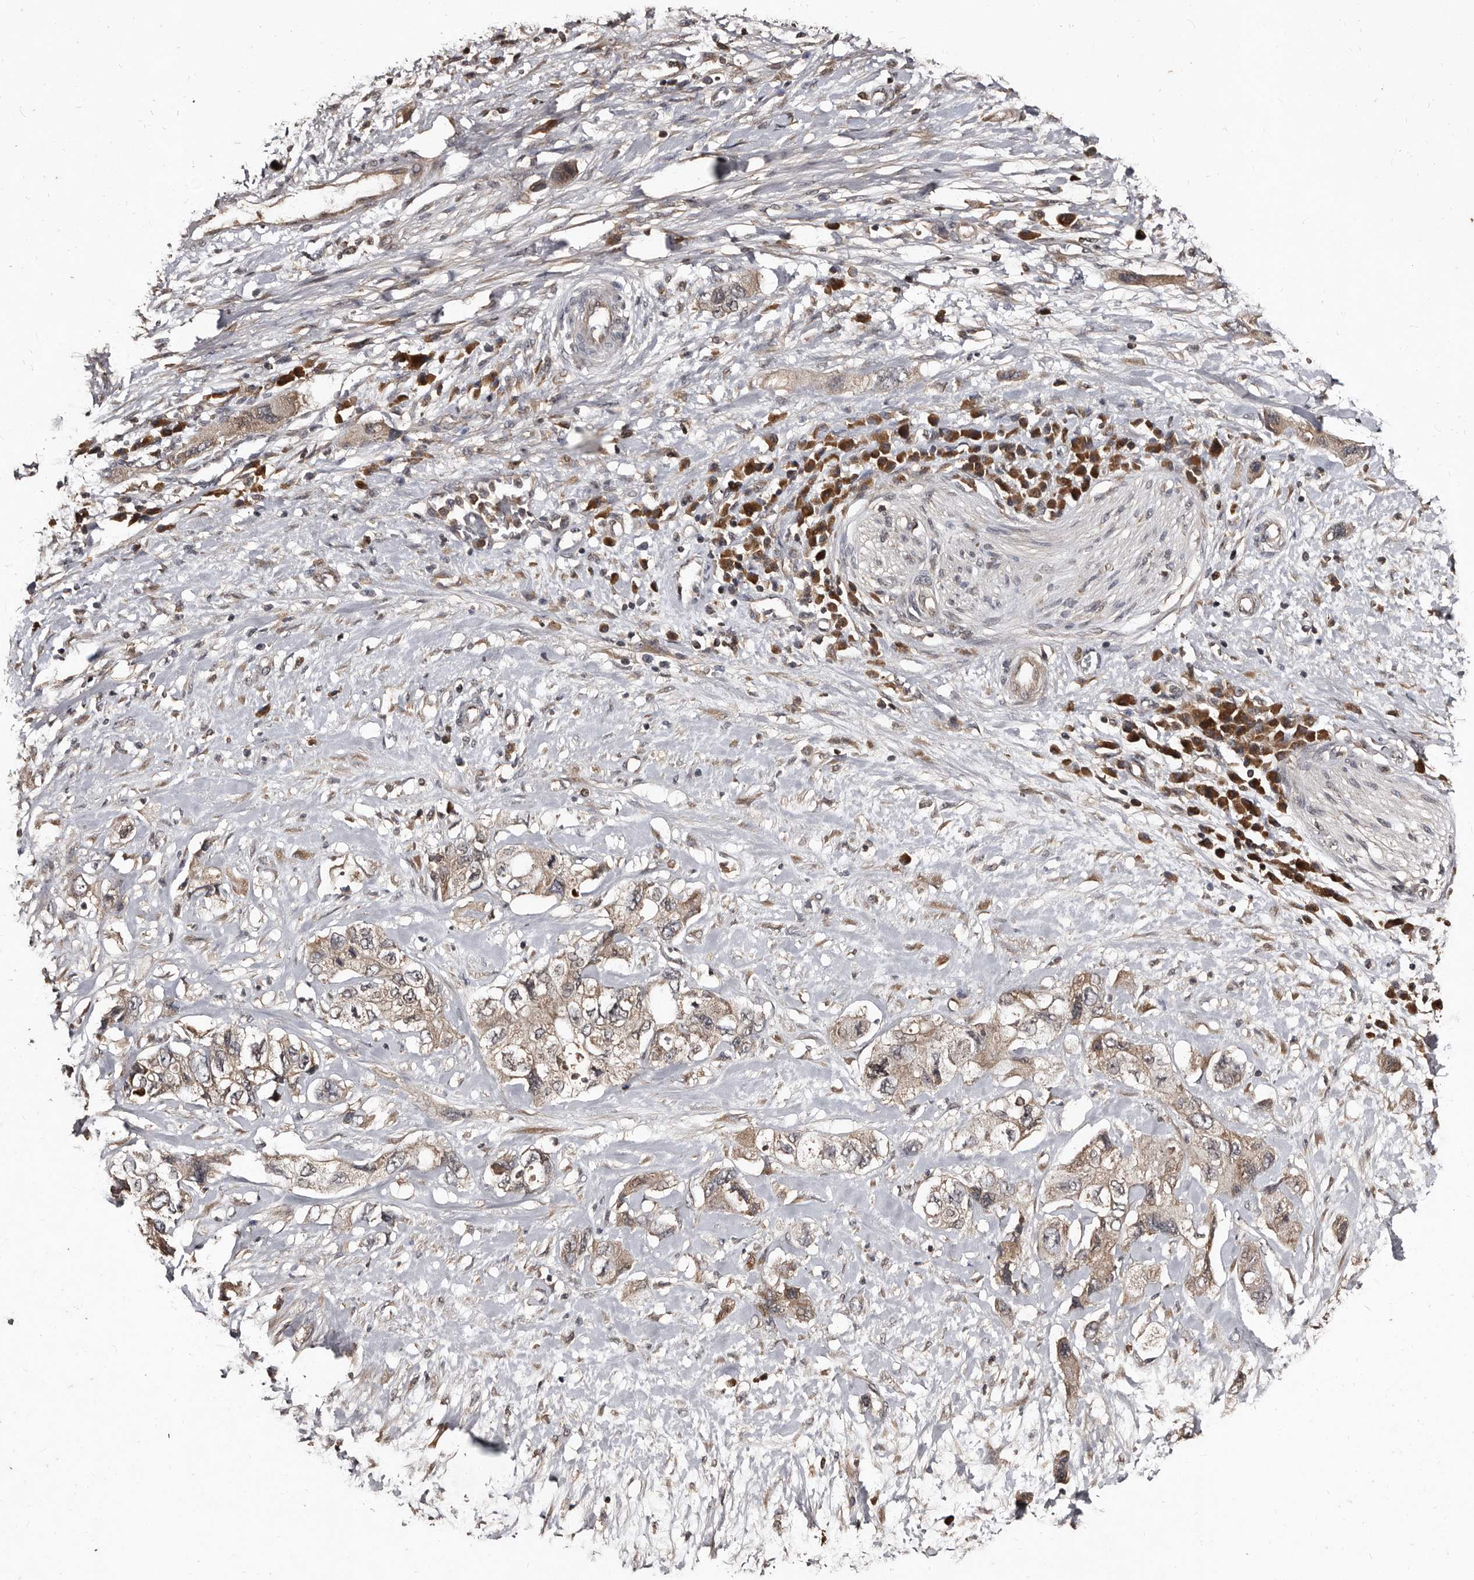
{"staining": {"intensity": "moderate", "quantity": "25%-75%", "location": "cytoplasmic/membranous"}, "tissue": "pancreatic cancer", "cell_type": "Tumor cells", "image_type": "cancer", "snomed": [{"axis": "morphology", "description": "Adenocarcinoma, NOS"}, {"axis": "topography", "description": "Pancreas"}], "caption": "Immunohistochemistry (IHC) micrograph of neoplastic tissue: adenocarcinoma (pancreatic) stained using immunohistochemistry (IHC) demonstrates medium levels of moderate protein expression localized specifically in the cytoplasmic/membranous of tumor cells, appearing as a cytoplasmic/membranous brown color.", "gene": "PMVK", "patient": {"sex": "female", "age": 73}}